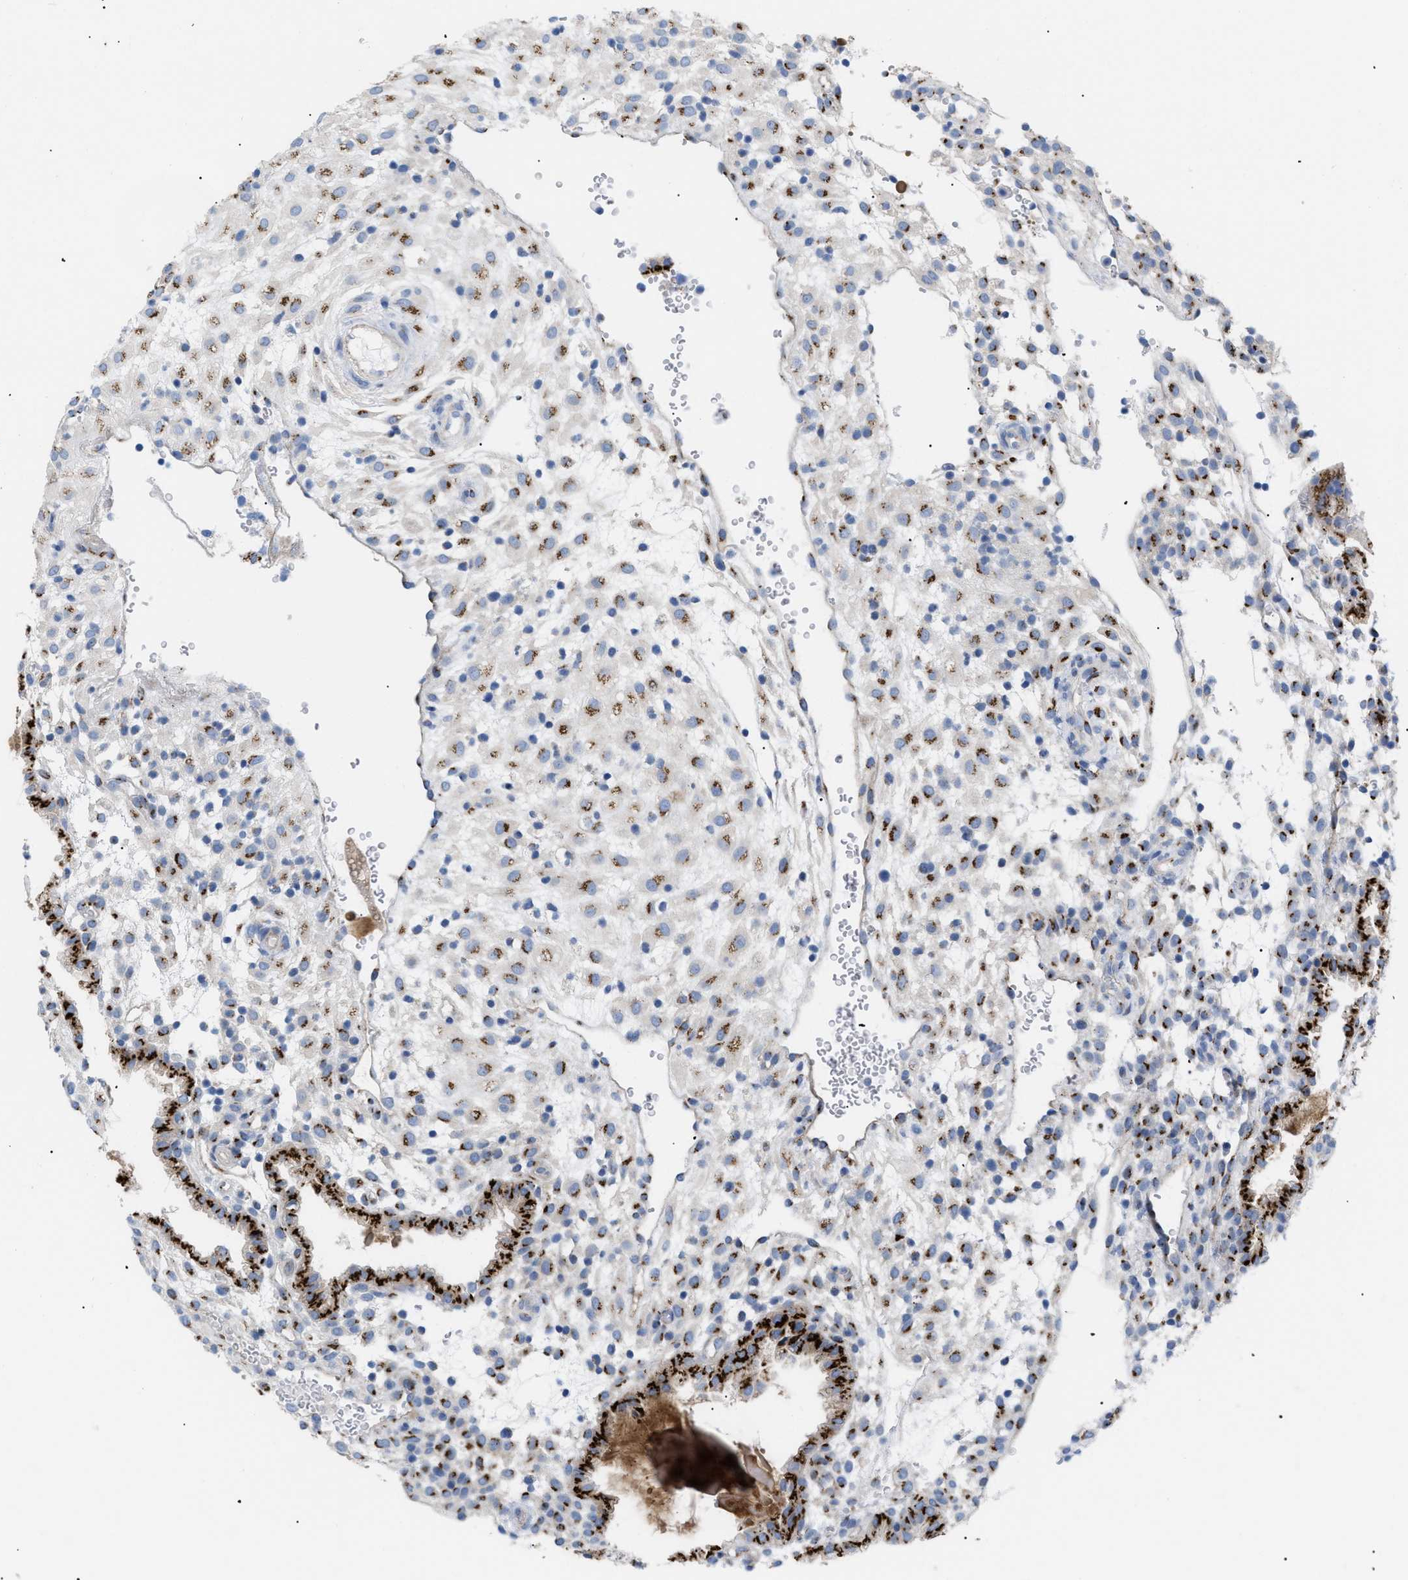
{"staining": {"intensity": "moderate", "quantity": ">75%", "location": "cytoplasmic/membranous"}, "tissue": "placenta", "cell_type": "Decidual cells", "image_type": "normal", "snomed": [{"axis": "morphology", "description": "Normal tissue, NOS"}, {"axis": "topography", "description": "Placenta"}], "caption": "Immunohistochemistry (DAB (3,3'-diaminobenzidine)) staining of normal human placenta shows moderate cytoplasmic/membranous protein positivity in approximately >75% of decidual cells.", "gene": "TMEM17", "patient": {"sex": "female", "age": 18}}